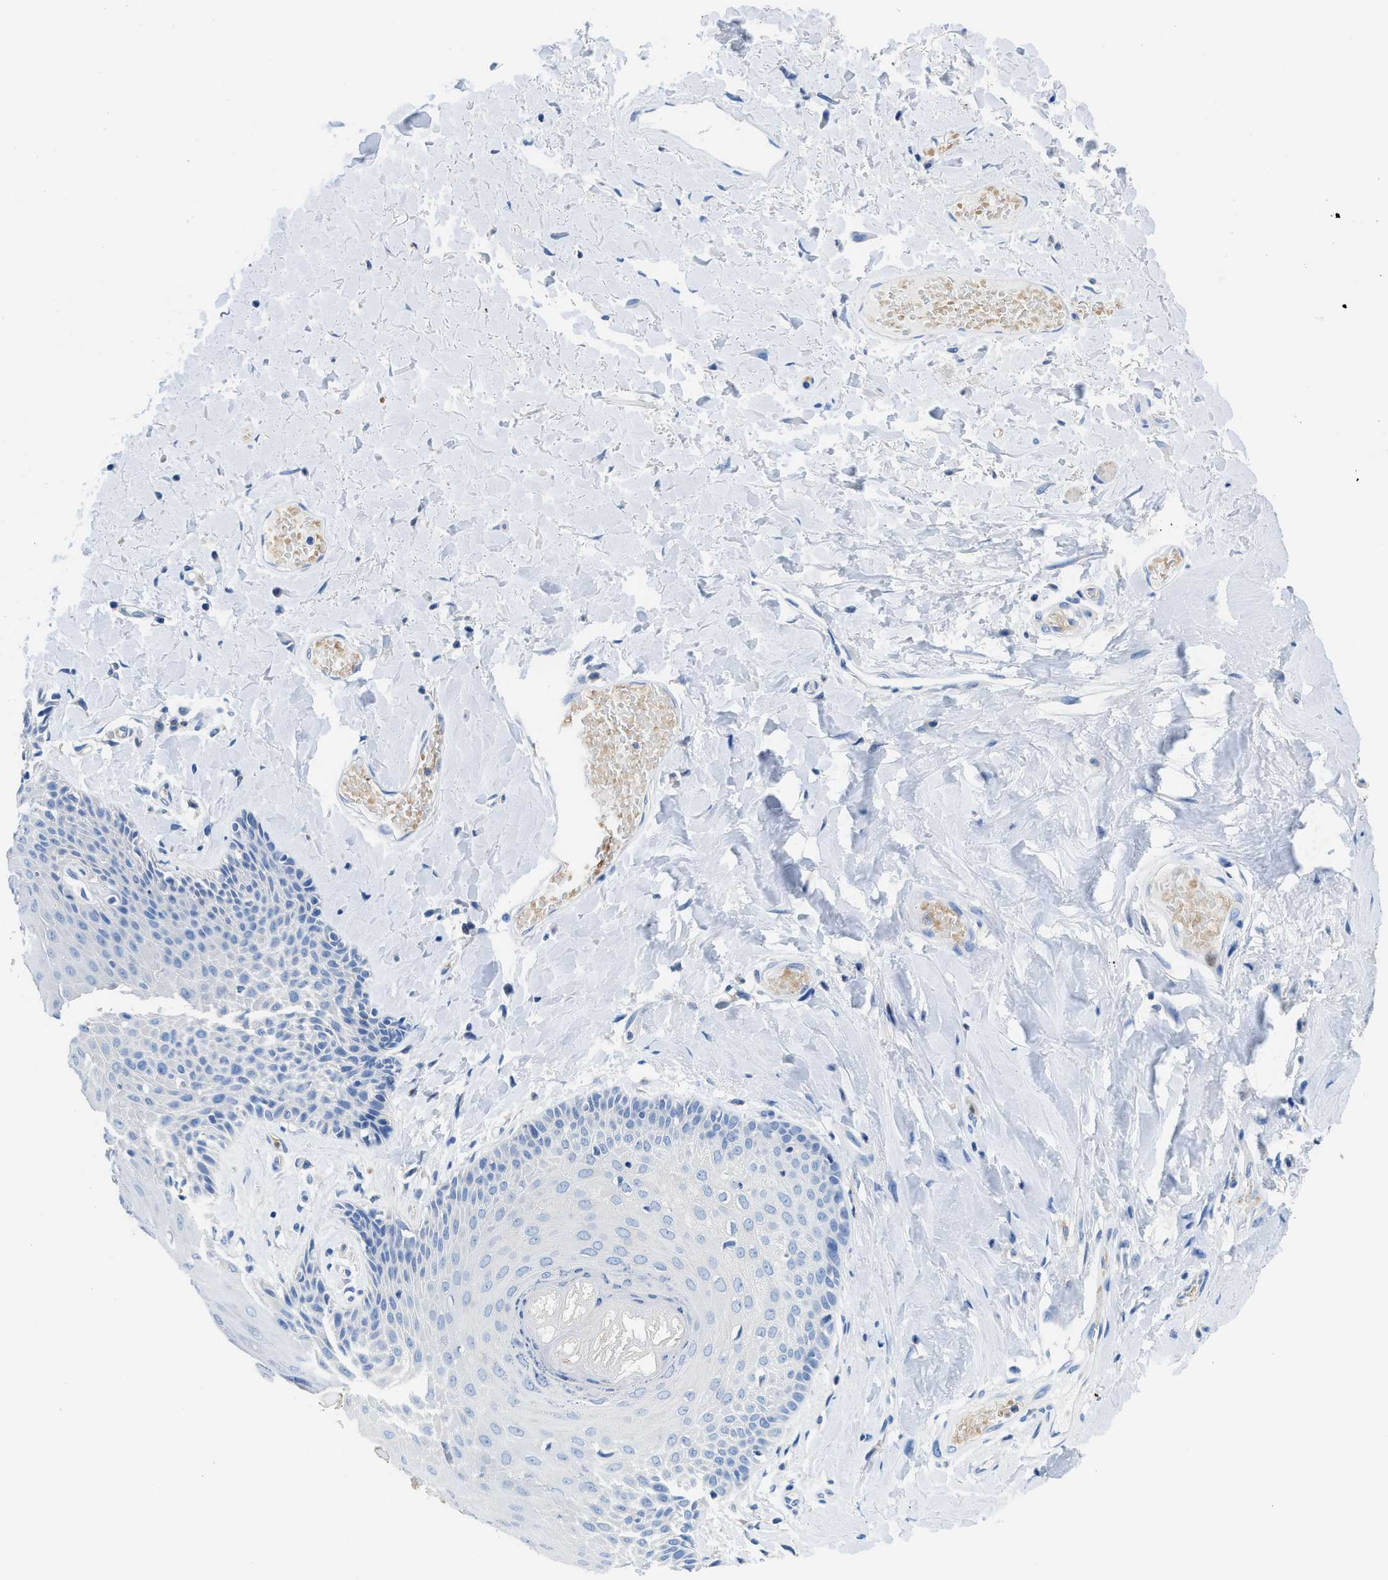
{"staining": {"intensity": "negative", "quantity": "none", "location": "none"}, "tissue": "skin", "cell_type": "Epidermal cells", "image_type": "normal", "snomed": [{"axis": "morphology", "description": "Normal tissue, NOS"}, {"axis": "topography", "description": "Anal"}], "caption": "Immunohistochemistry (IHC) image of benign skin: skin stained with DAB (3,3'-diaminobenzidine) displays no significant protein positivity in epidermal cells. (DAB (3,3'-diaminobenzidine) immunohistochemistry (IHC), high magnification).", "gene": "NEB", "patient": {"sex": "male", "age": 69}}